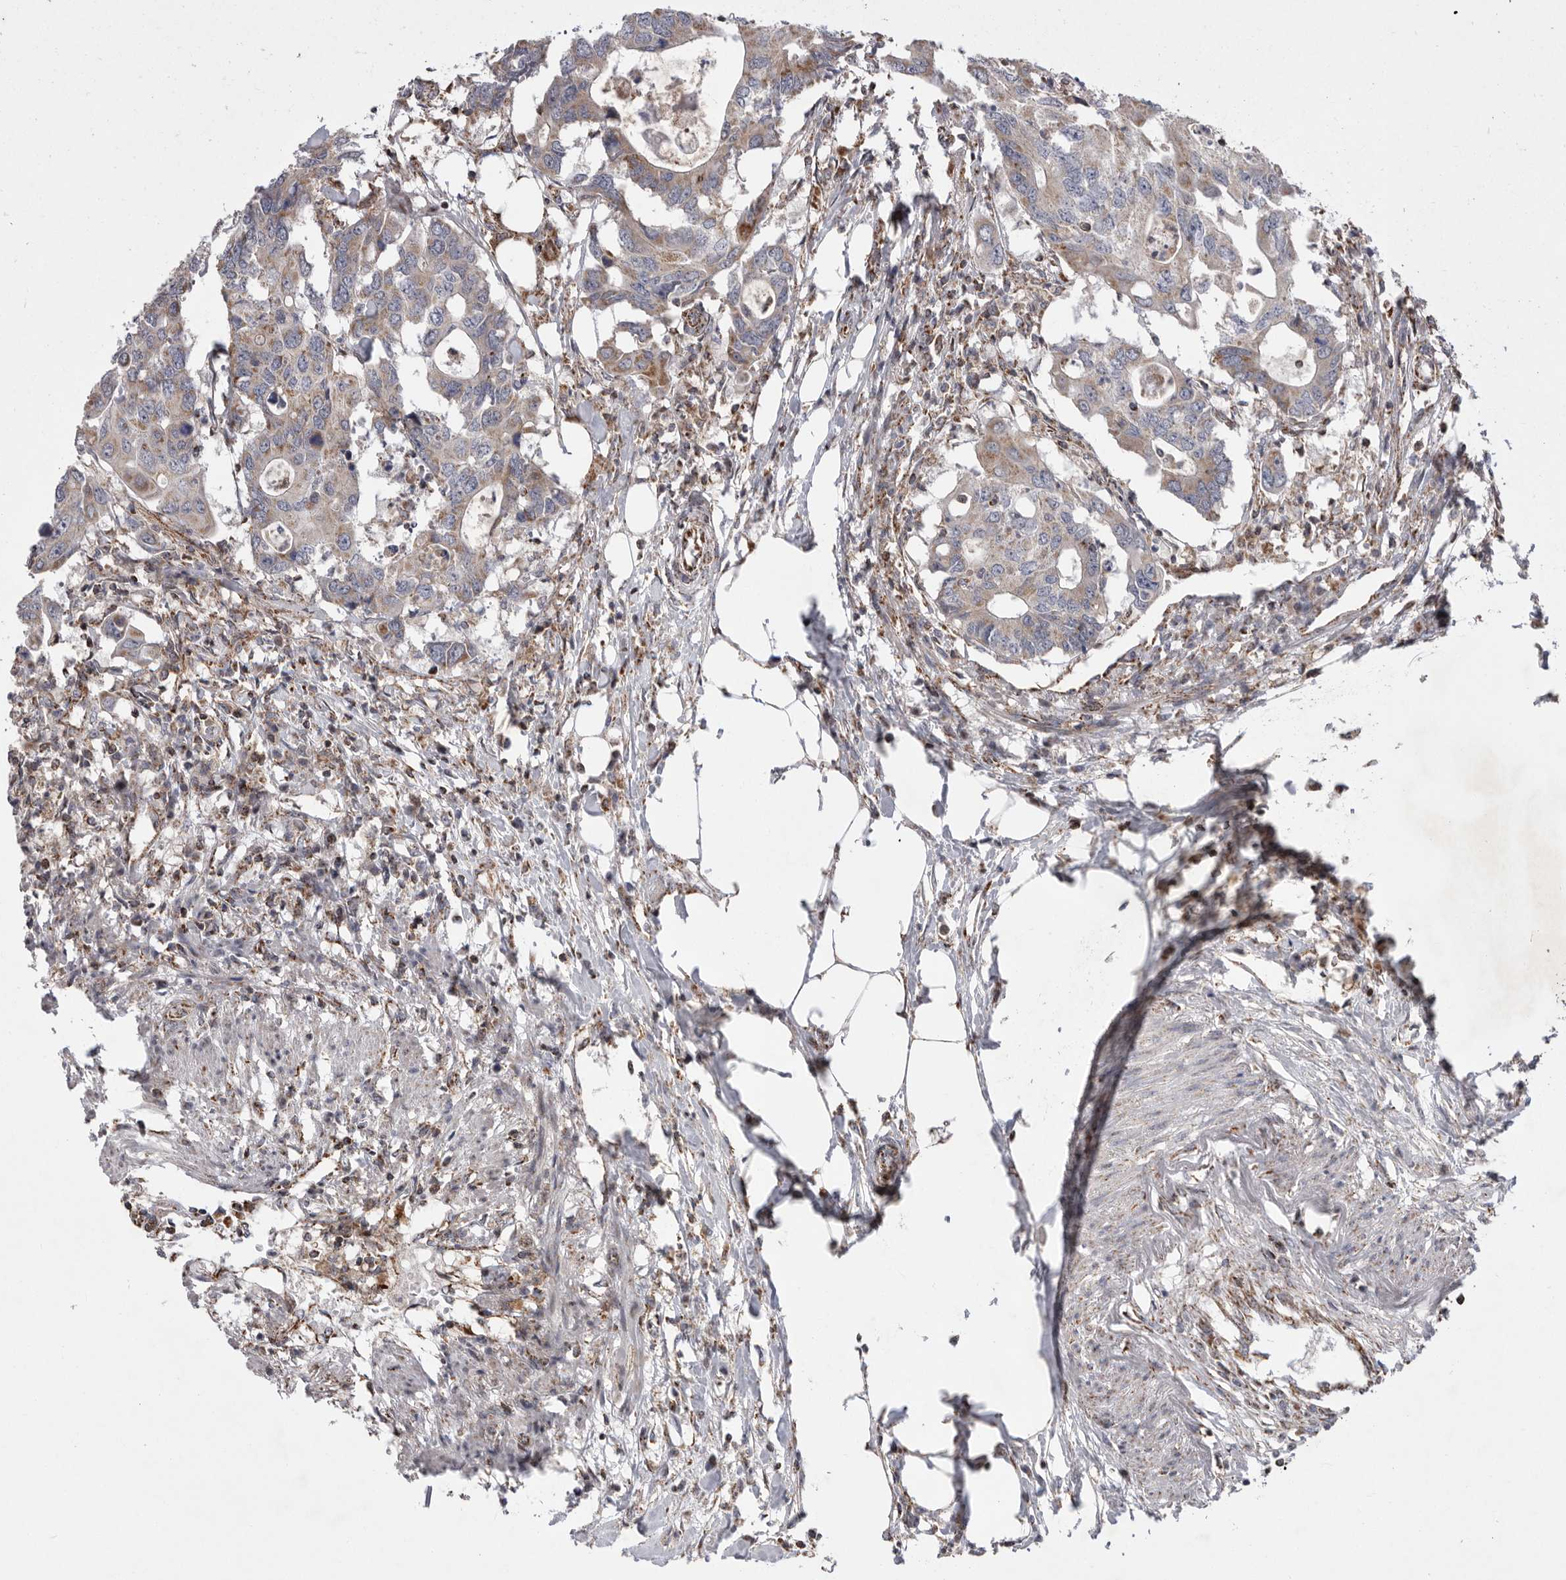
{"staining": {"intensity": "moderate", "quantity": "<25%", "location": "cytoplasmic/membranous"}, "tissue": "colorectal cancer", "cell_type": "Tumor cells", "image_type": "cancer", "snomed": [{"axis": "morphology", "description": "Adenocarcinoma, NOS"}, {"axis": "topography", "description": "Colon"}], "caption": "IHC (DAB (3,3'-diaminobenzidine)) staining of human colorectal adenocarcinoma reveals moderate cytoplasmic/membranous protein positivity in approximately <25% of tumor cells.", "gene": "MPZL1", "patient": {"sex": "male", "age": 71}}